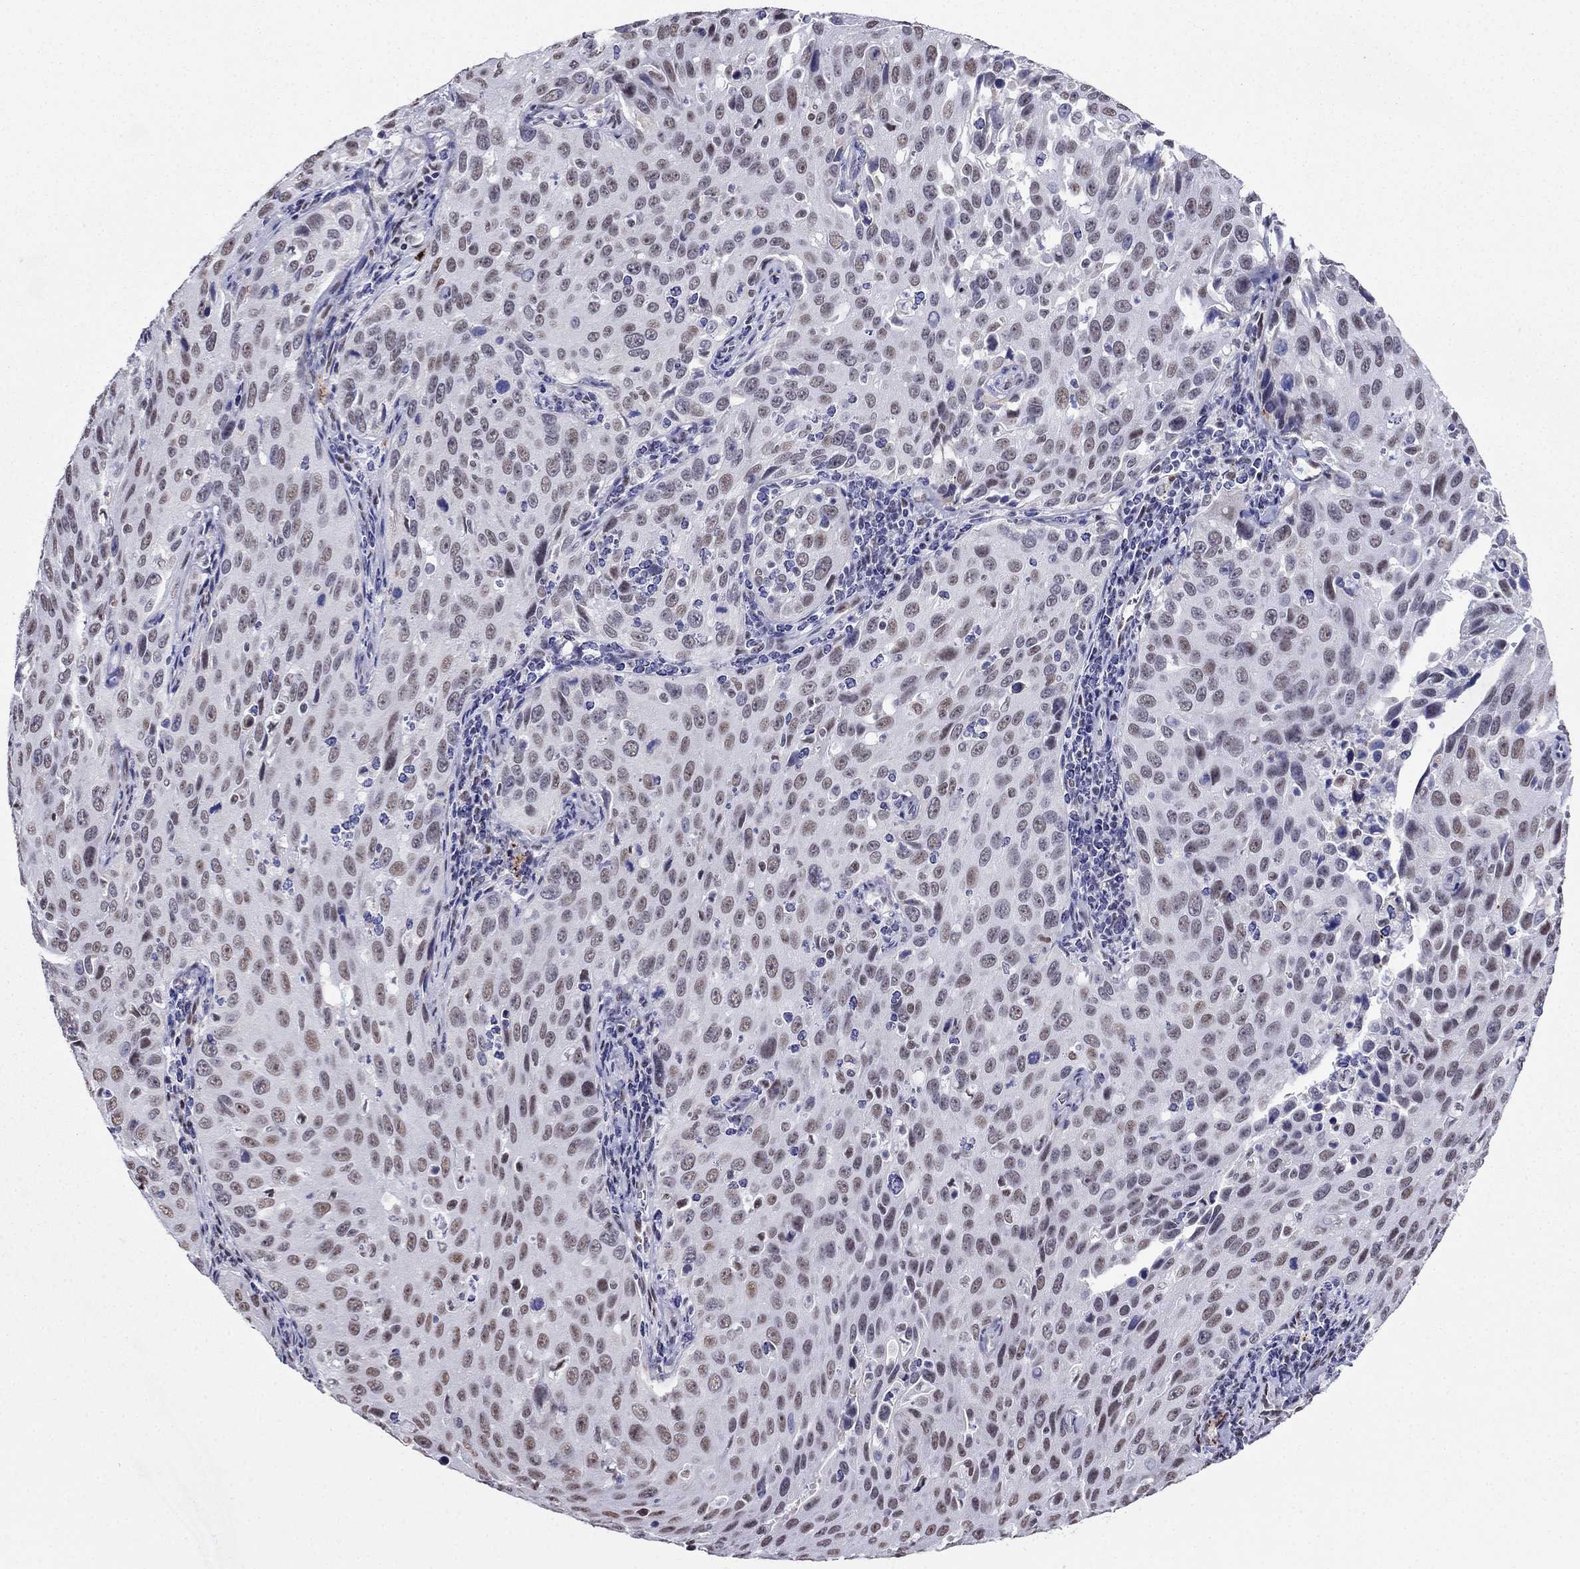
{"staining": {"intensity": "moderate", "quantity": "<25%", "location": "nuclear"}, "tissue": "cervical cancer", "cell_type": "Tumor cells", "image_type": "cancer", "snomed": [{"axis": "morphology", "description": "Squamous cell carcinoma, NOS"}, {"axis": "topography", "description": "Cervix"}], "caption": "Human cervical cancer stained with a brown dye demonstrates moderate nuclear positive expression in about <25% of tumor cells.", "gene": "PPM1G", "patient": {"sex": "female", "age": 26}}